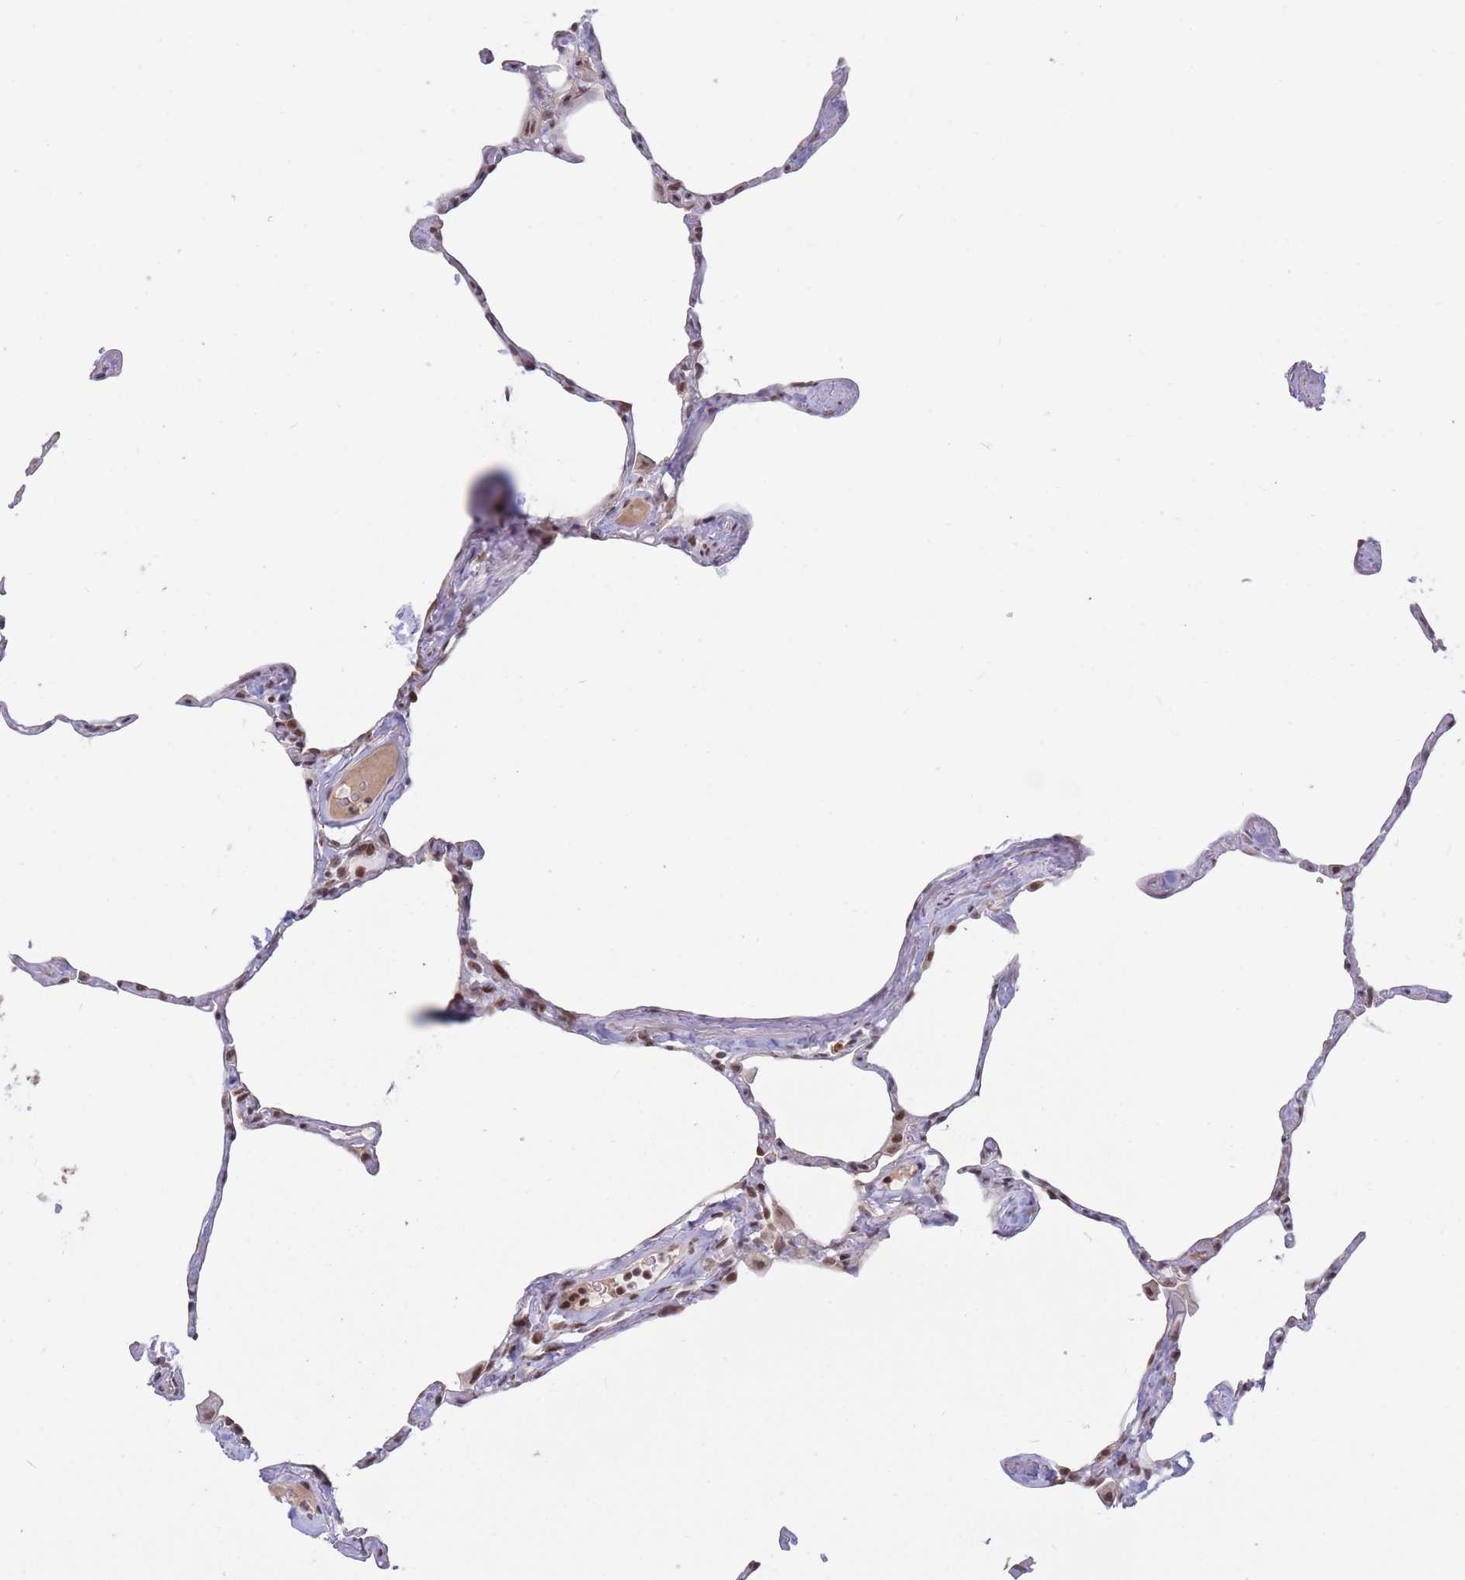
{"staining": {"intensity": "strong", "quantity": "25%-75%", "location": "cytoplasmic/membranous,nuclear"}, "tissue": "lung", "cell_type": "Alveolar cells", "image_type": "normal", "snomed": [{"axis": "morphology", "description": "Normal tissue, NOS"}, {"axis": "topography", "description": "Lung"}], "caption": "Protein staining of unremarkable lung demonstrates strong cytoplasmic/membranous,nuclear expression in about 25%-75% of alveolar cells.", "gene": "TARBP2", "patient": {"sex": "male", "age": 65}}